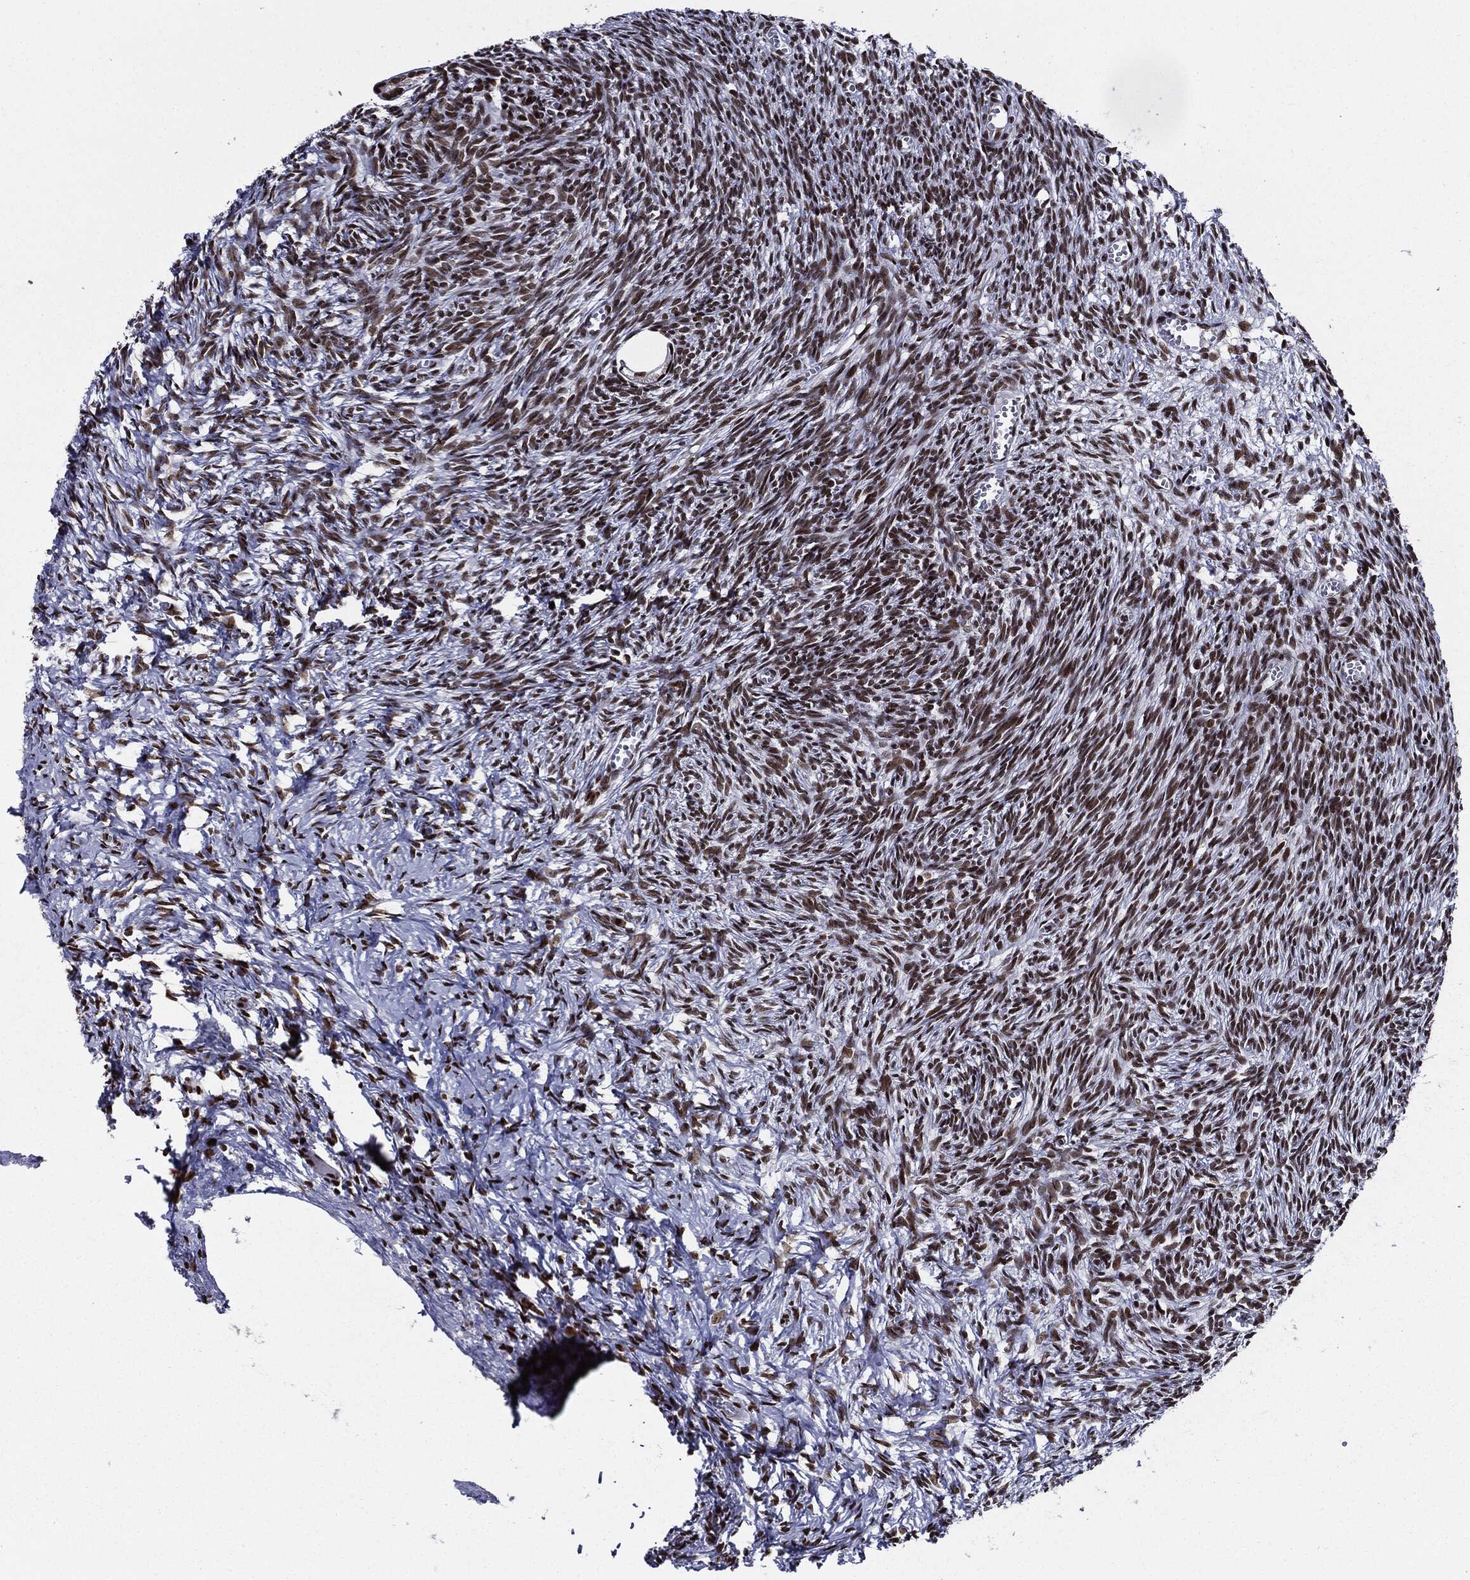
{"staining": {"intensity": "moderate", "quantity": "25%-75%", "location": "nuclear"}, "tissue": "ovary", "cell_type": "Follicle cells", "image_type": "normal", "snomed": [{"axis": "morphology", "description": "Normal tissue, NOS"}, {"axis": "topography", "description": "Ovary"}], "caption": "Immunohistochemistry (DAB) staining of normal human ovary reveals moderate nuclear protein staining in approximately 25%-75% of follicle cells.", "gene": "ZFP91", "patient": {"sex": "female", "age": 43}}